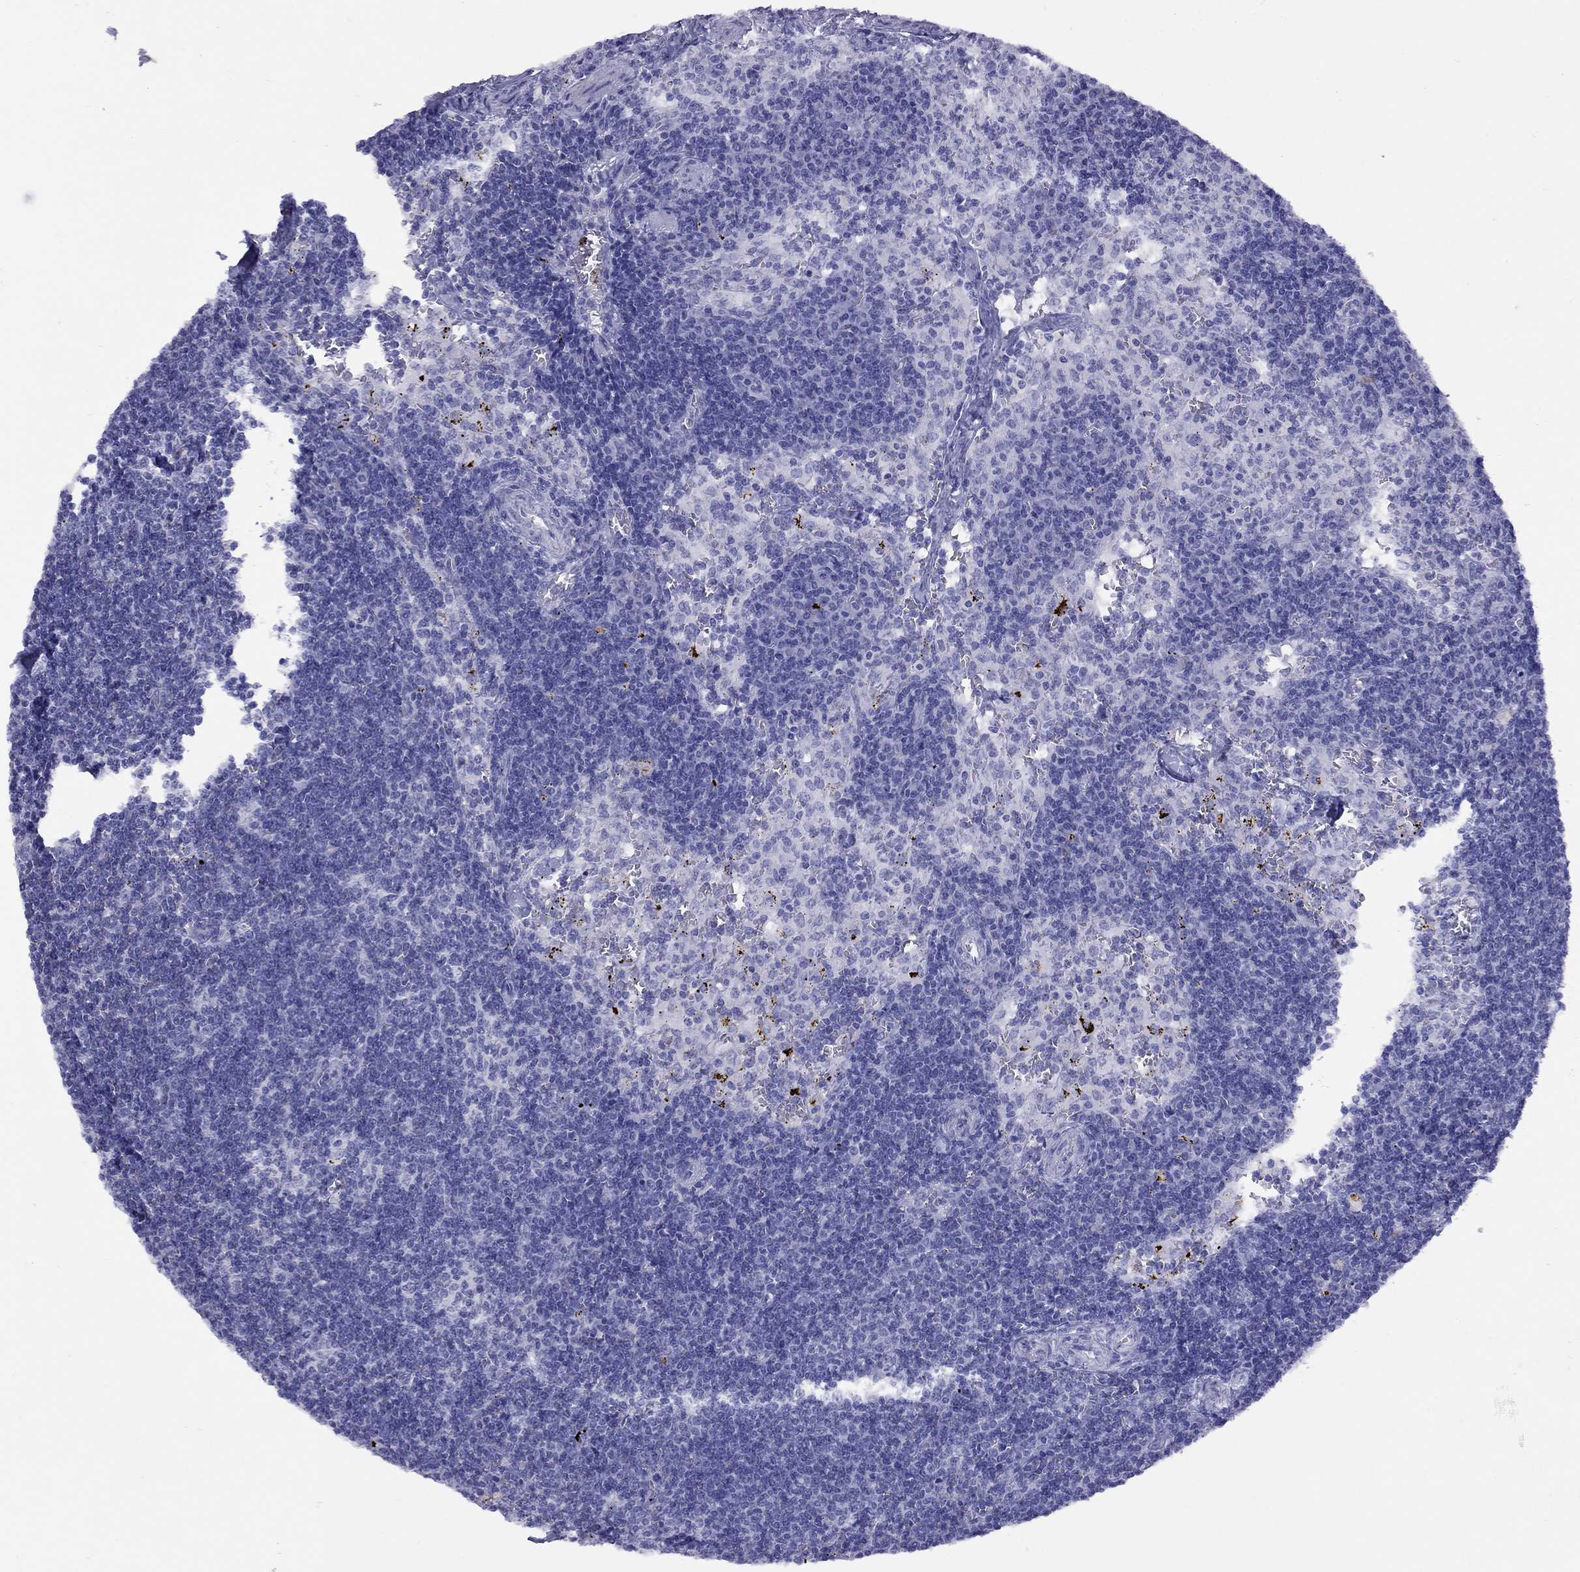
{"staining": {"intensity": "negative", "quantity": "none", "location": "none"}, "tissue": "lymph node", "cell_type": "Germinal center cells", "image_type": "normal", "snomed": [{"axis": "morphology", "description": "Normal tissue, NOS"}, {"axis": "topography", "description": "Lymph node"}], "caption": "DAB (3,3'-diaminobenzidine) immunohistochemical staining of unremarkable lymph node demonstrates no significant expression in germinal center cells.", "gene": "GRIA2", "patient": {"sex": "female", "age": 52}}